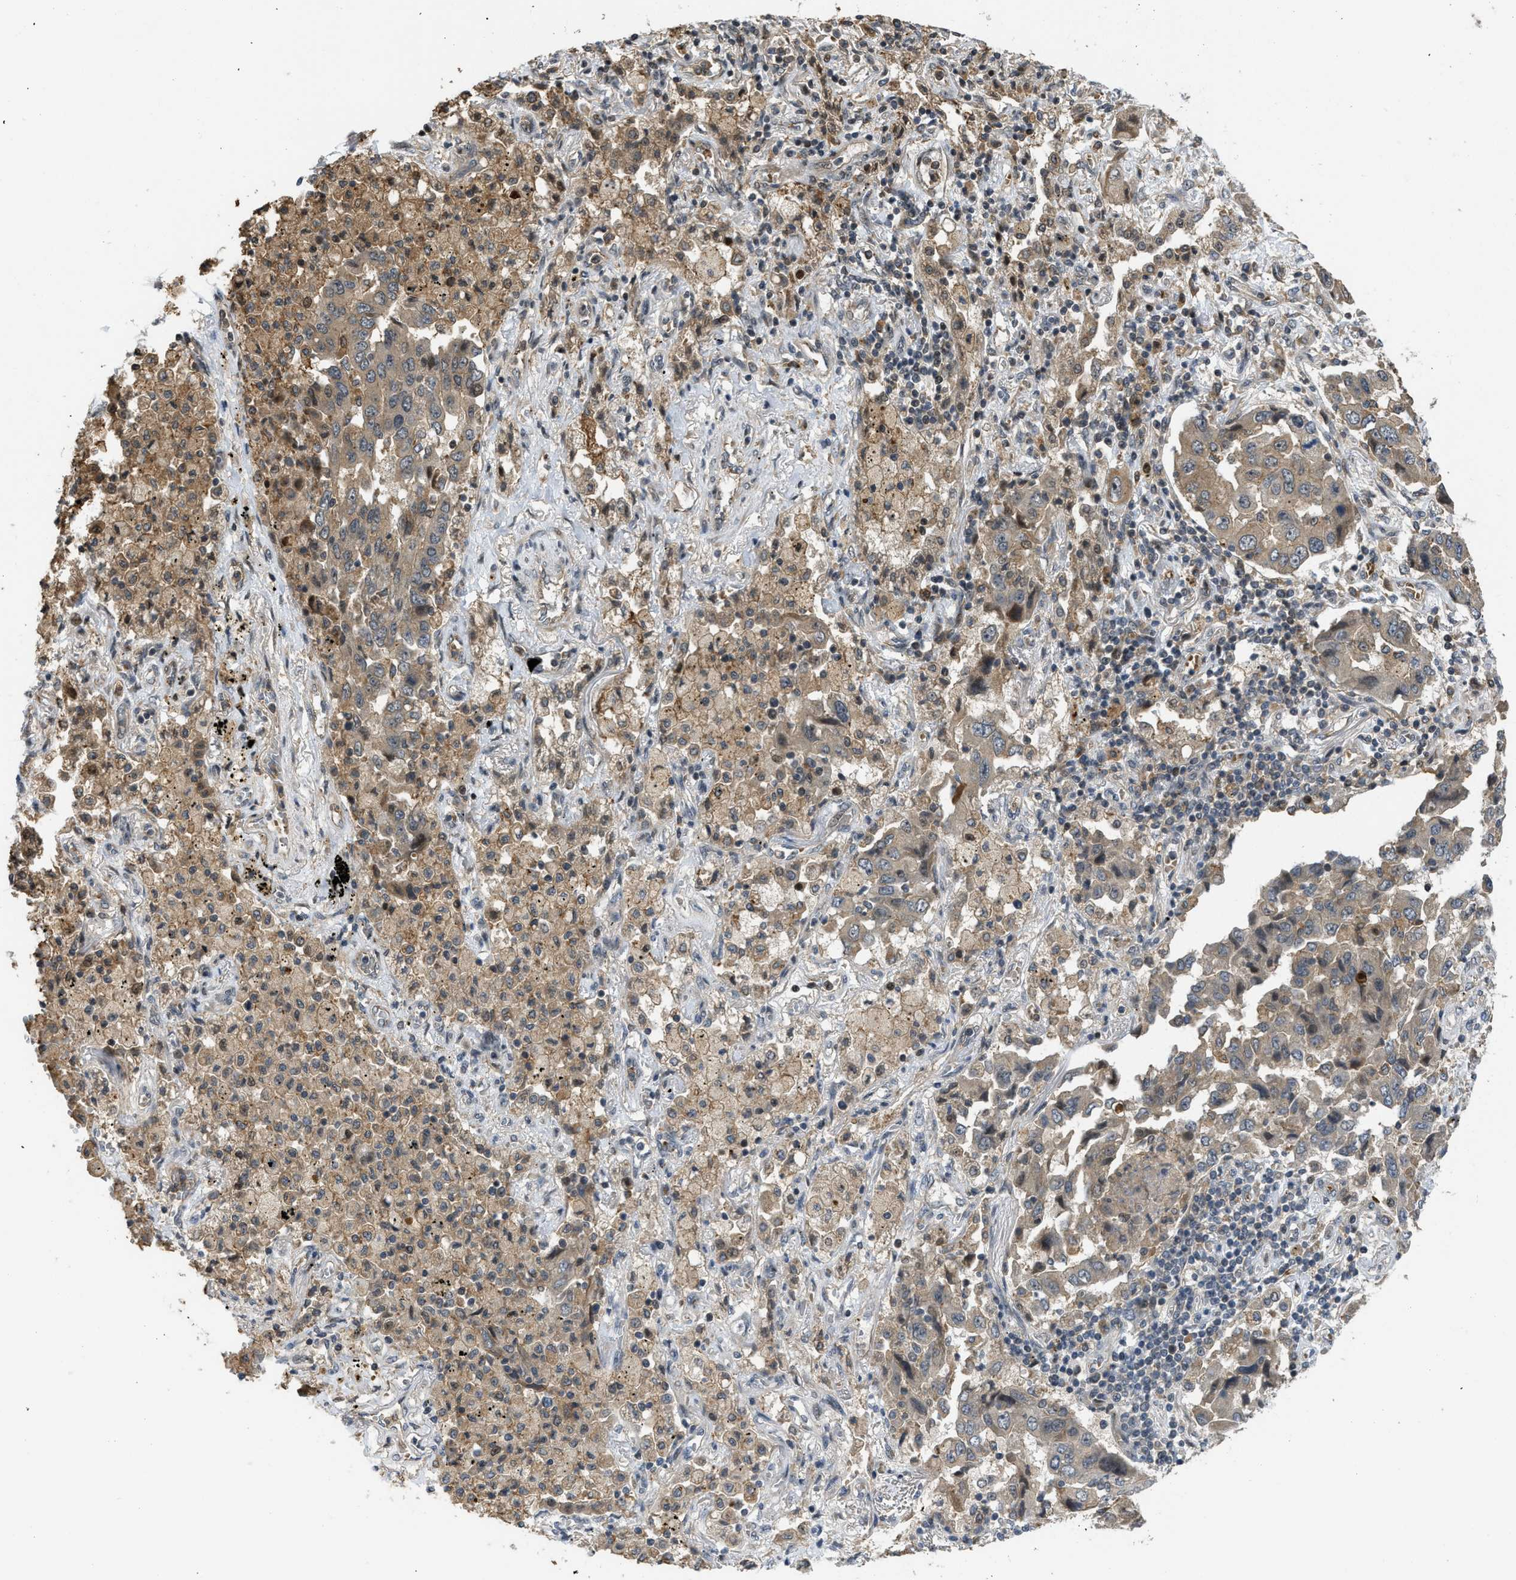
{"staining": {"intensity": "weak", "quantity": ">75%", "location": "cytoplasmic/membranous"}, "tissue": "lung cancer", "cell_type": "Tumor cells", "image_type": "cancer", "snomed": [{"axis": "morphology", "description": "Adenocarcinoma, NOS"}, {"axis": "topography", "description": "Lung"}], "caption": "Lung adenocarcinoma stained for a protein exhibits weak cytoplasmic/membranous positivity in tumor cells. The protein is stained brown, and the nuclei are stained in blue (DAB (3,3'-diaminobenzidine) IHC with brightfield microscopy, high magnification).", "gene": "DNAJC28", "patient": {"sex": "female", "age": 65}}